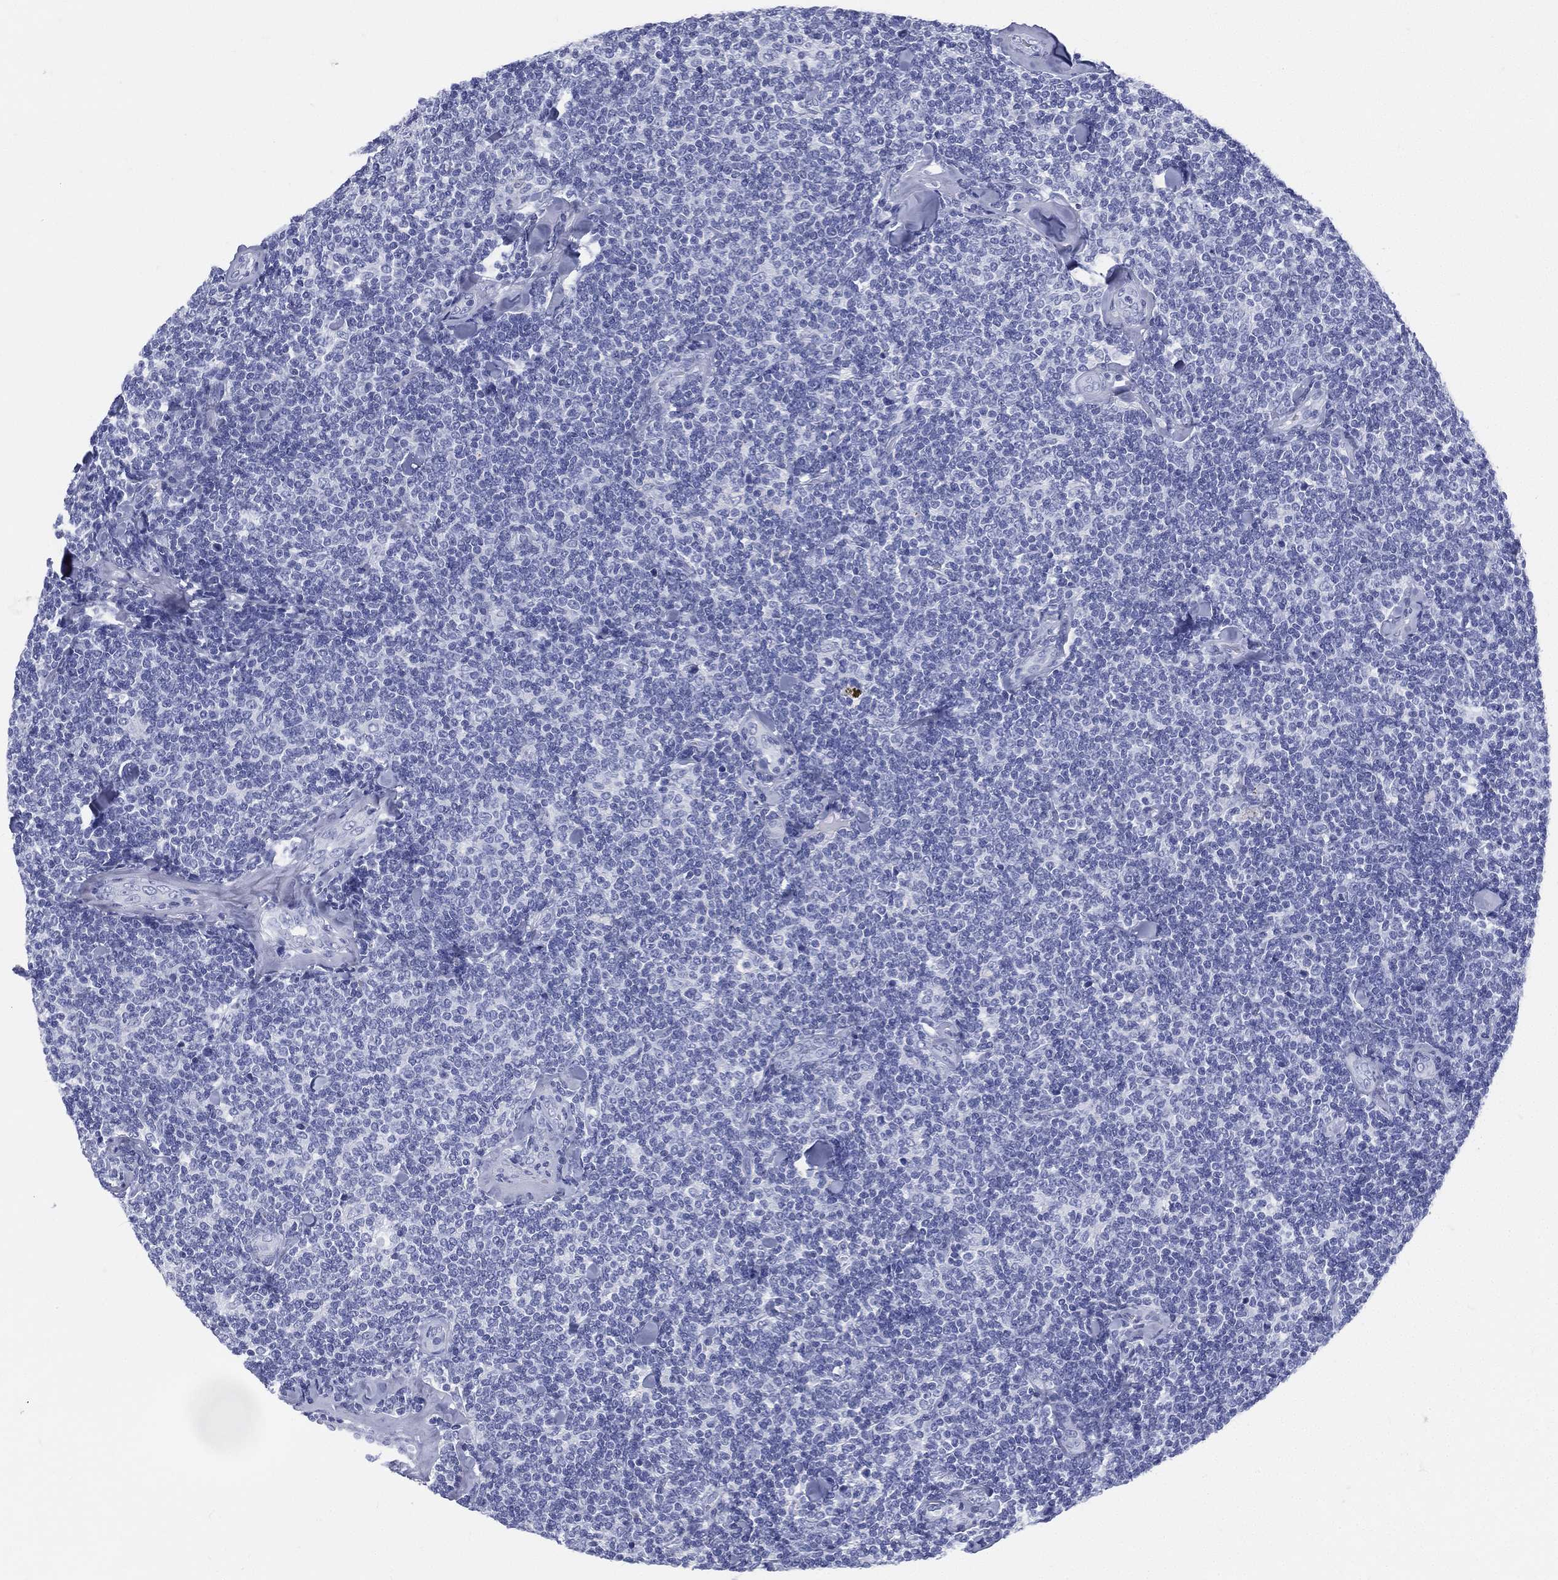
{"staining": {"intensity": "negative", "quantity": "none", "location": "none"}, "tissue": "lymphoma", "cell_type": "Tumor cells", "image_type": "cancer", "snomed": [{"axis": "morphology", "description": "Malignant lymphoma, non-Hodgkin's type, Low grade"}, {"axis": "topography", "description": "Lymph node"}], "caption": "A high-resolution histopathology image shows immunohistochemistry (IHC) staining of lymphoma, which exhibits no significant expression in tumor cells.", "gene": "ETNPPL", "patient": {"sex": "female", "age": 56}}